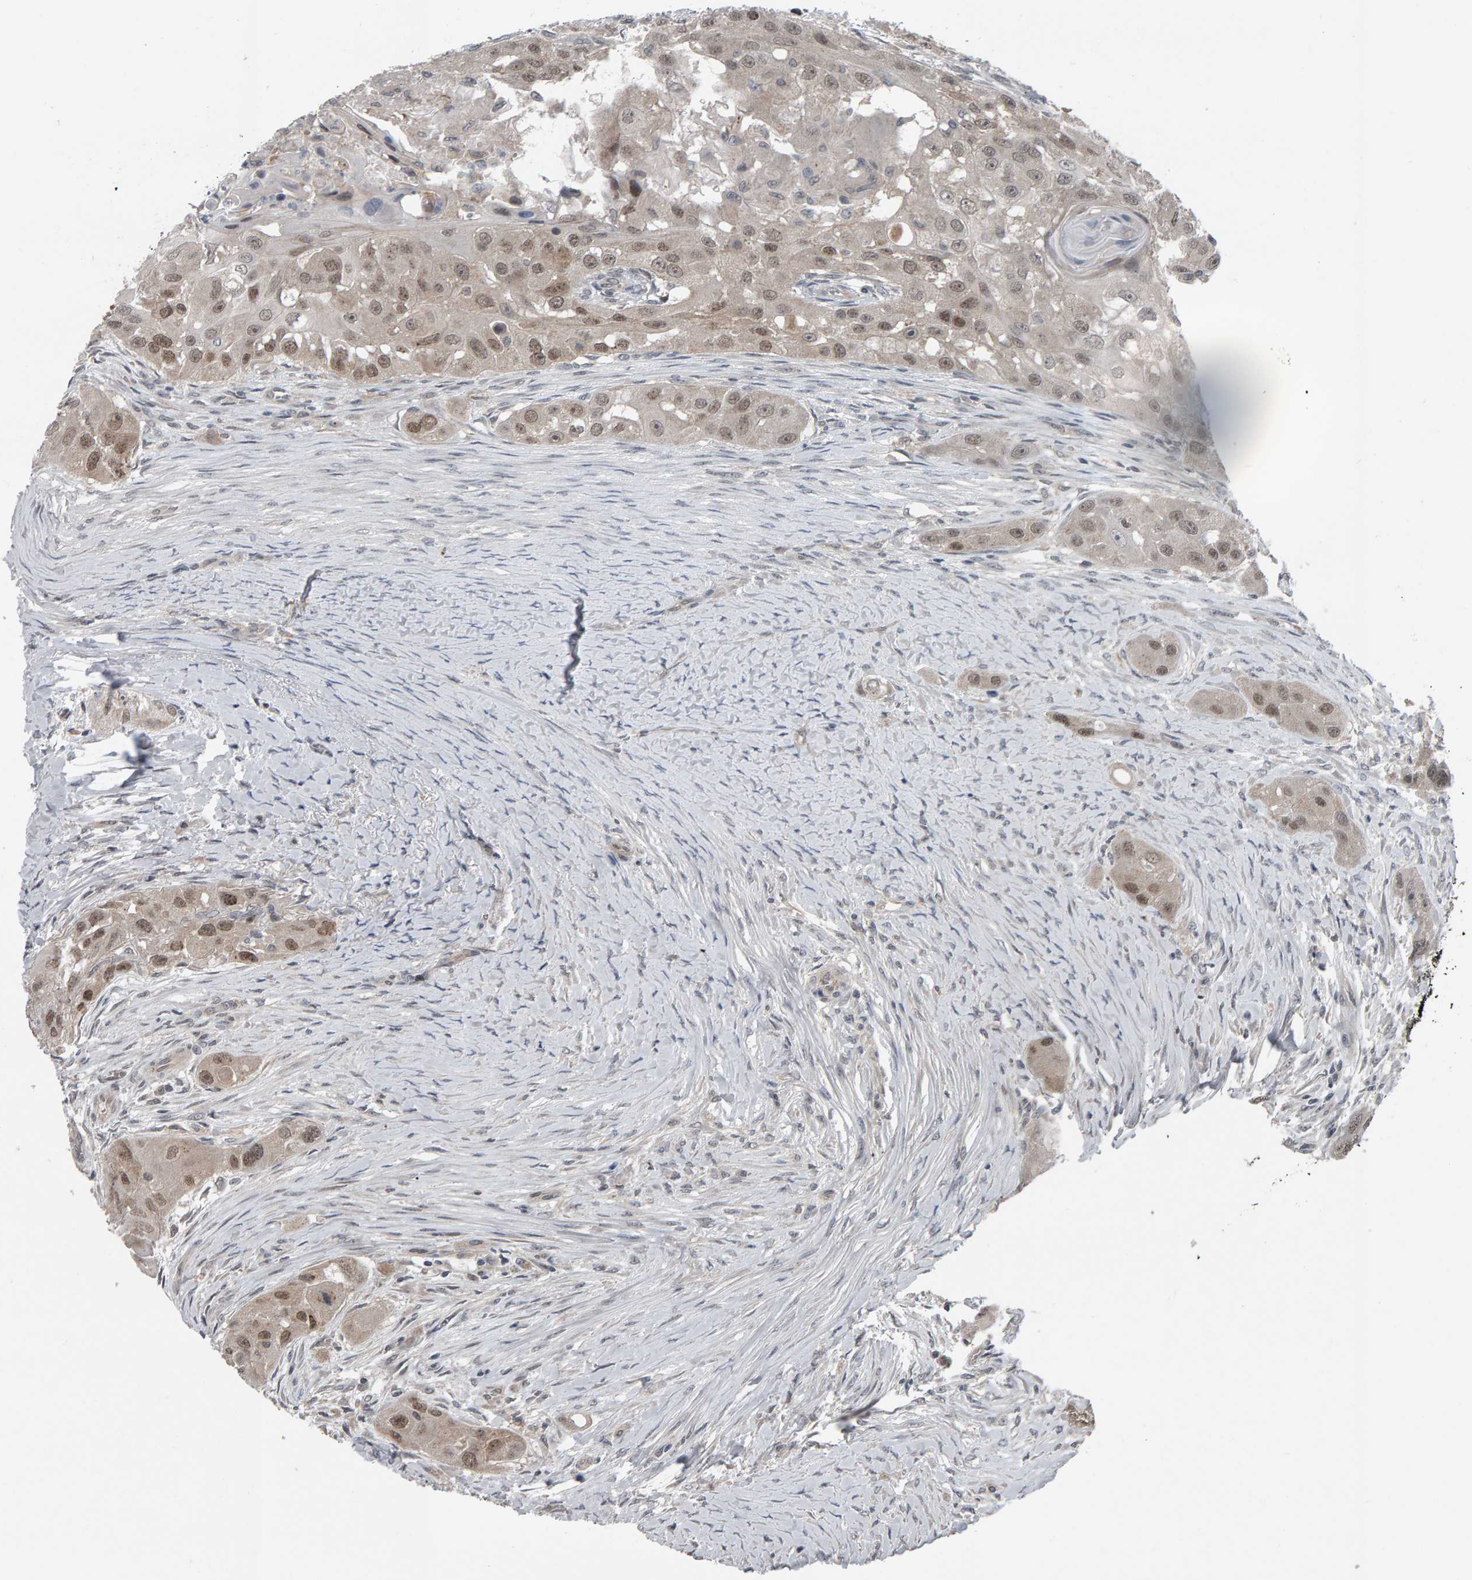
{"staining": {"intensity": "weak", "quantity": ">75%", "location": "cytoplasmic/membranous,nuclear"}, "tissue": "head and neck cancer", "cell_type": "Tumor cells", "image_type": "cancer", "snomed": [{"axis": "morphology", "description": "Normal tissue, NOS"}, {"axis": "morphology", "description": "Squamous cell carcinoma, NOS"}, {"axis": "topography", "description": "Skeletal muscle"}, {"axis": "topography", "description": "Head-Neck"}], "caption": "IHC (DAB (3,3'-diaminobenzidine)) staining of human squamous cell carcinoma (head and neck) demonstrates weak cytoplasmic/membranous and nuclear protein staining in about >75% of tumor cells. (DAB (3,3'-diaminobenzidine) IHC with brightfield microscopy, high magnification).", "gene": "COASY", "patient": {"sex": "male", "age": 51}}